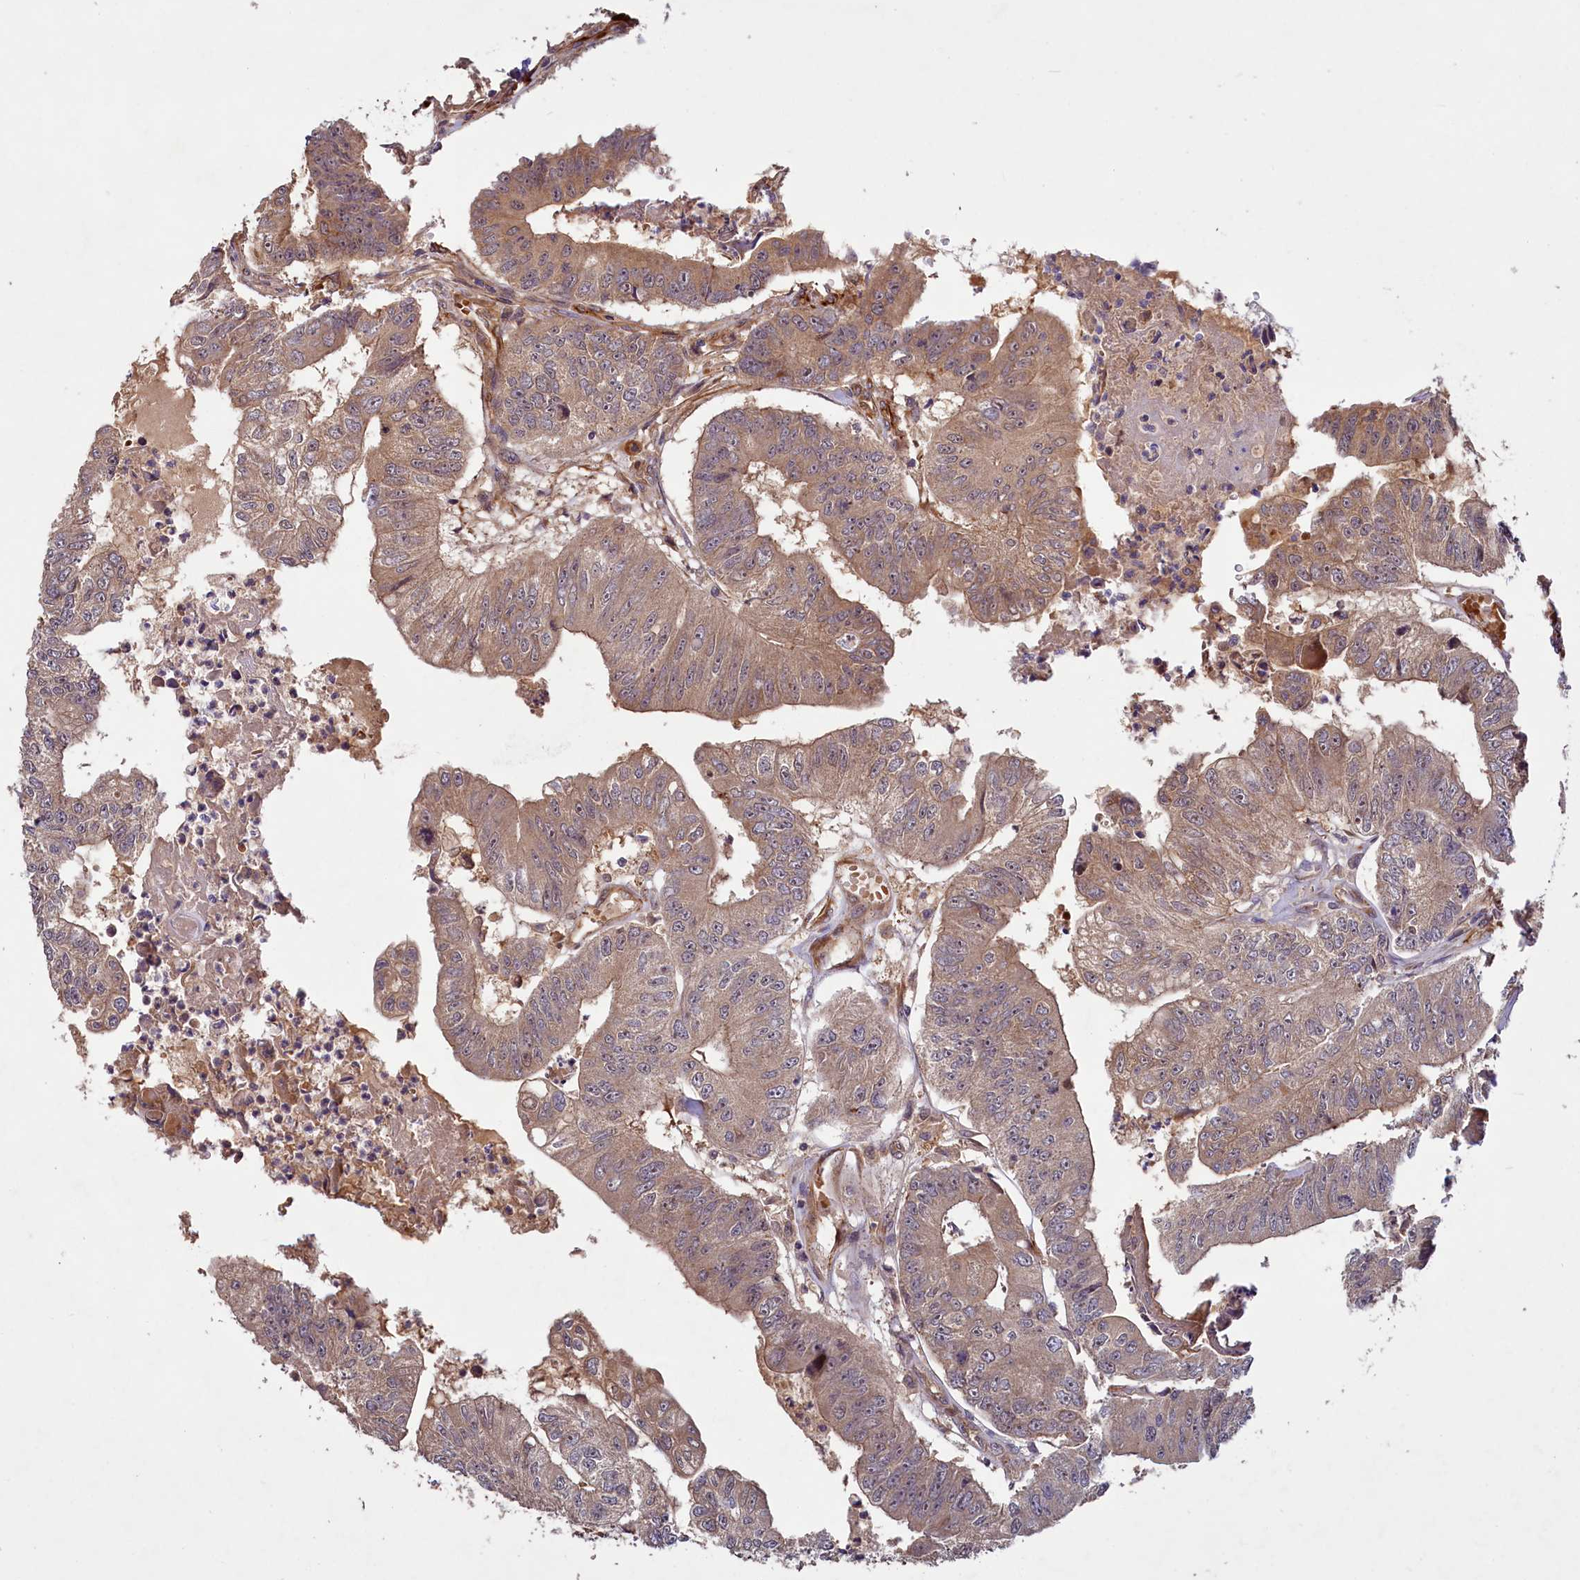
{"staining": {"intensity": "moderate", "quantity": ">75%", "location": "cytoplasmic/membranous"}, "tissue": "colorectal cancer", "cell_type": "Tumor cells", "image_type": "cancer", "snomed": [{"axis": "morphology", "description": "Adenocarcinoma, NOS"}, {"axis": "topography", "description": "Colon"}], "caption": "Tumor cells exhibit medium levels of moderate cytoplasmic/membranous staining in about >75% of cells in colorectal cancer.", "gene": "PKN2", "patient": {"sex": "female", "age": 67}}